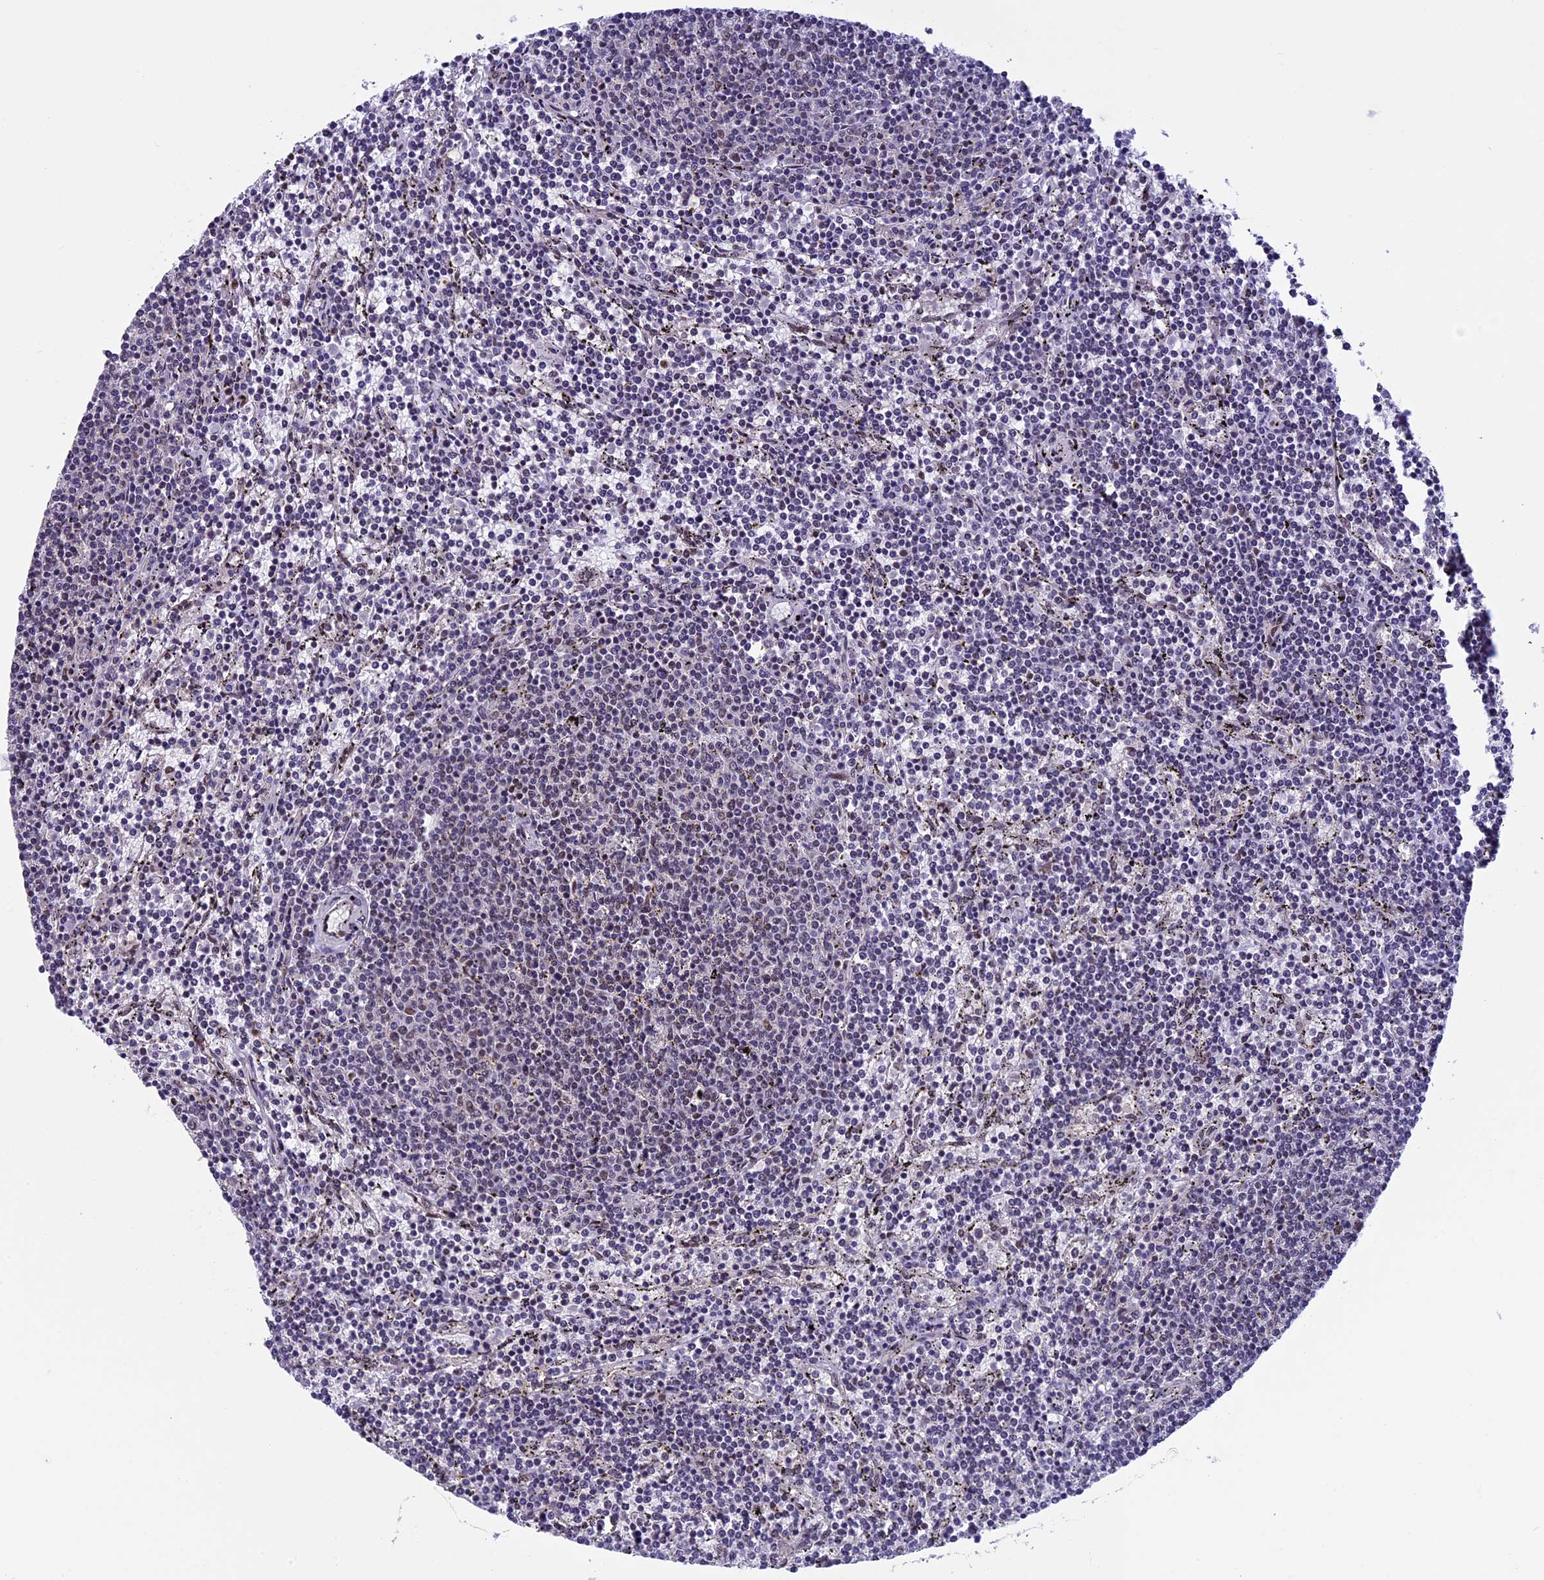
{"staining": {"intensity": "negative", "quantity": "none", "location": "none"}, "tissue": "lymphoma", "cell_type": "Tumor cells", "image_type": "cancer", "snomed": [{"axis": "morphology", "description": "Malignant lymphoma, non-Hodgkin's type, Low grade"}, {"axis": "topography", "description": "Spleen"}], "caption": "DAB (3,3'-diaminobenzidine) immunohistochemical staining of malignant lymphoma, non-Hodgkin's type (low-grade) shows no significant expression in tumor cells. (DAB (3,3'-diaminobenzidine) immunohistochemistry with hematoxylin counter stain).", "gene": "RNF40", "patient": {"sex": "female", "age": 50}}